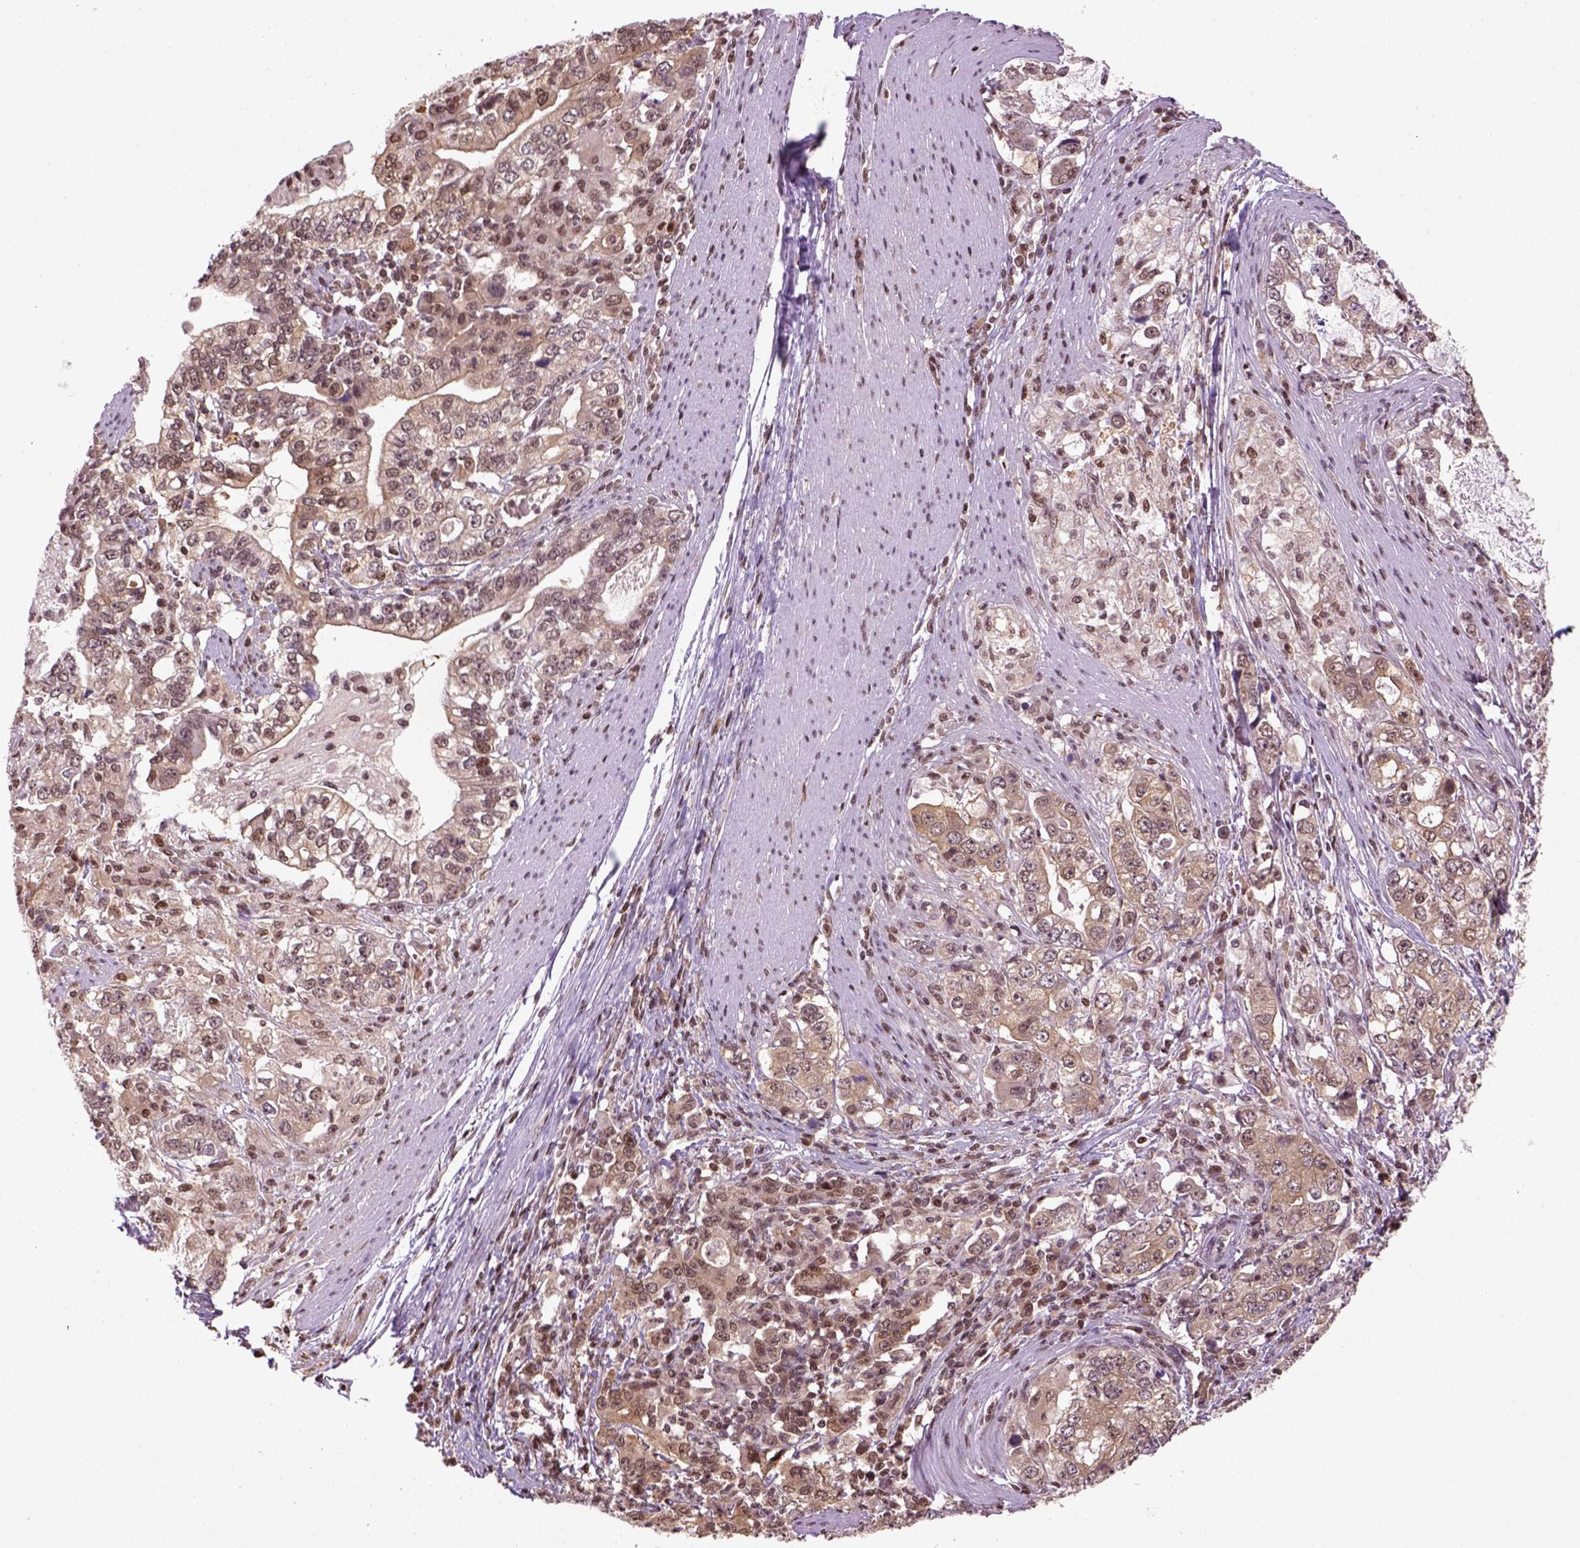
{"staining": {"intensity": "weak", "quantity": ">75%", "location": "cytoplasmic/membranous,nuclear"}, "tissue": "stomach cancer", "cell_type": "Tumor cells", "image_type": "cancer", "snomed": [{"axis": "morphology", "description": "Adenocarcinoma, NOS"}, {"axis": "topography", "description": "Stomach, lower"}], "caption": "Immunohistochemistry (IHC) photomicrograph of neoplastic tissue: human stomach cancer (adenocarcinoma) stained using IHC reveals low levels of weak protein expression localized specifically in the cytoplasmic/membranous and nuclear of tumor cells, appearing as a cytoplasmic/membranous and nuclear brown color.", "gene": "GOT1", "patient": {"sex": "female", "age": 72}}